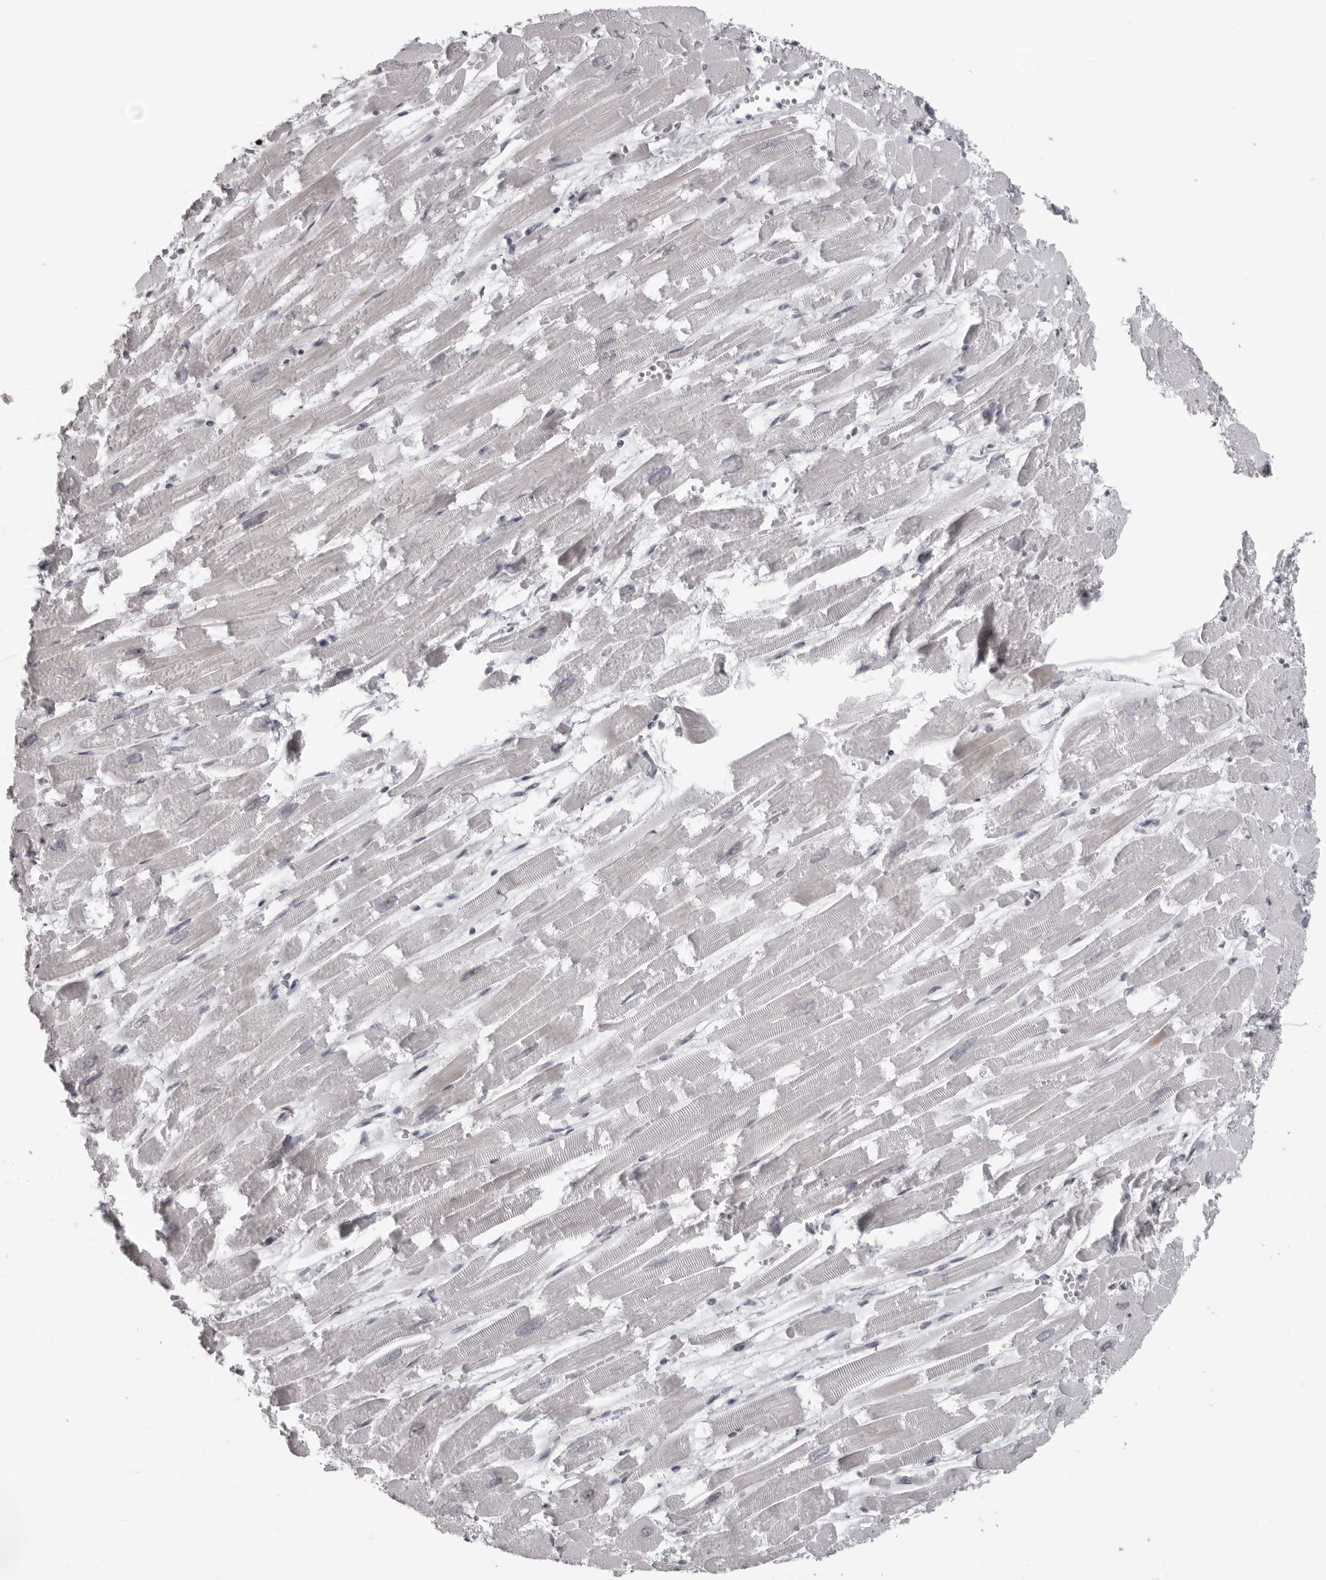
{"staining": {"intensity": "strong", "quantity": "<25%", "location": "nuclear"}, "tissue": "heart muscle", "cell_type": "Cardiomyocytes", "image_type": "normal", "snomed": [{"axis": "morphology", "description": "Normal tissue, NOS"}, {"axis": "topography", "description": "Heart"}], "caption": "High-magnification brightfield microscopy of benign heart muscle stained with DAB (3,3'-diaminobenzidine) (brown) and counterstained with hematoxylin (blue). cardiomyocytes exhibit strong nuclear staining is appreciated in about<25% of cells.", "gene": "HELZ", "patient": {"sex": "male", "age": 54}}